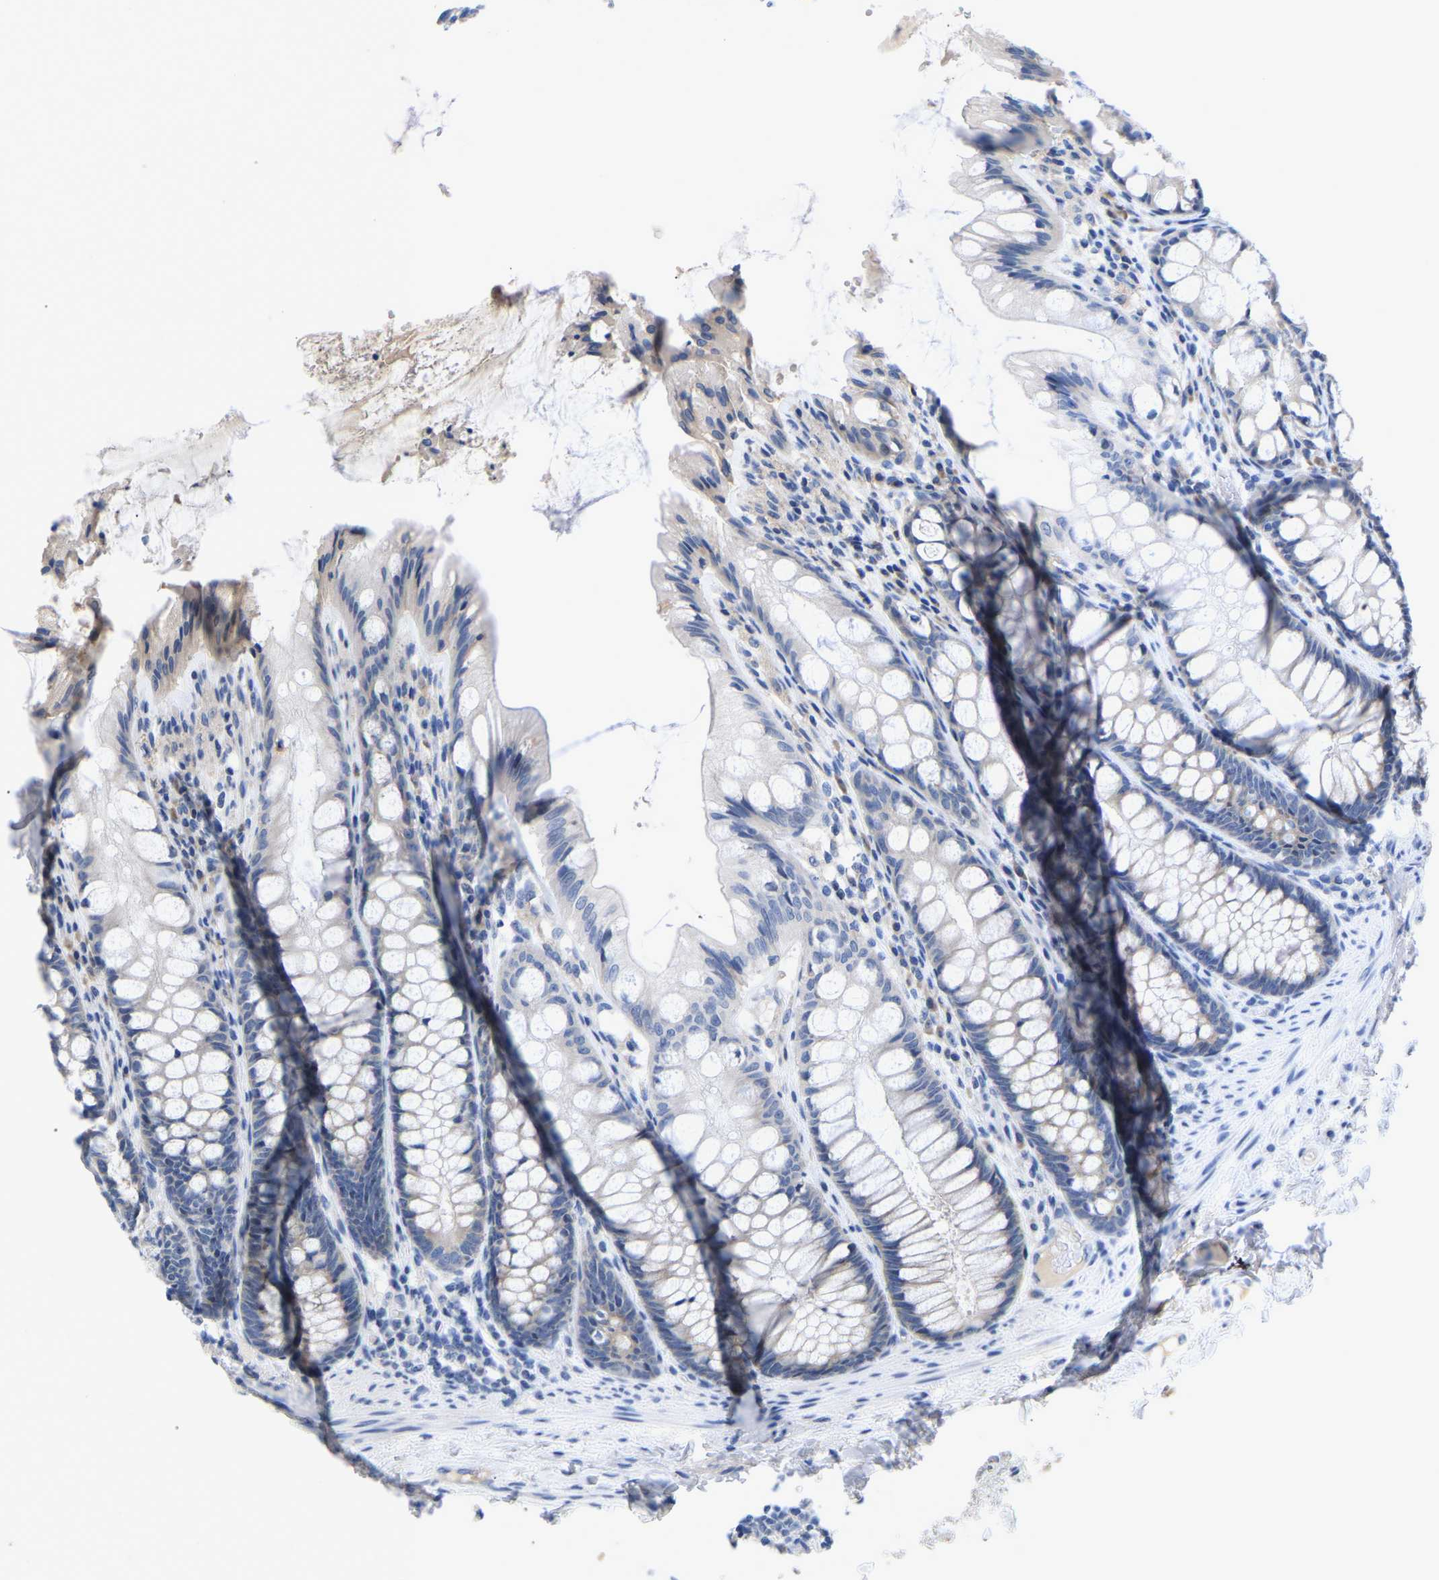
{"staining": {"intensity": "negative", "quantity": "none", "location": "none"}, "tissue": "colon", "cell_type": "Endothelial cells", "image_type": "normal", "snomed": [{"axis": "morphology", "description": "Normal tissue, NOS"}, {"axis": "topography", "description": "Colon"}], "caption": "DAB (3,3'-diaminobenzidine) immunohistochemical staining of normal human colon exhibits no significant staining in endothelial cells.", "gene": "ABCA10", "patient": {"sex": "male", "age": 47}}